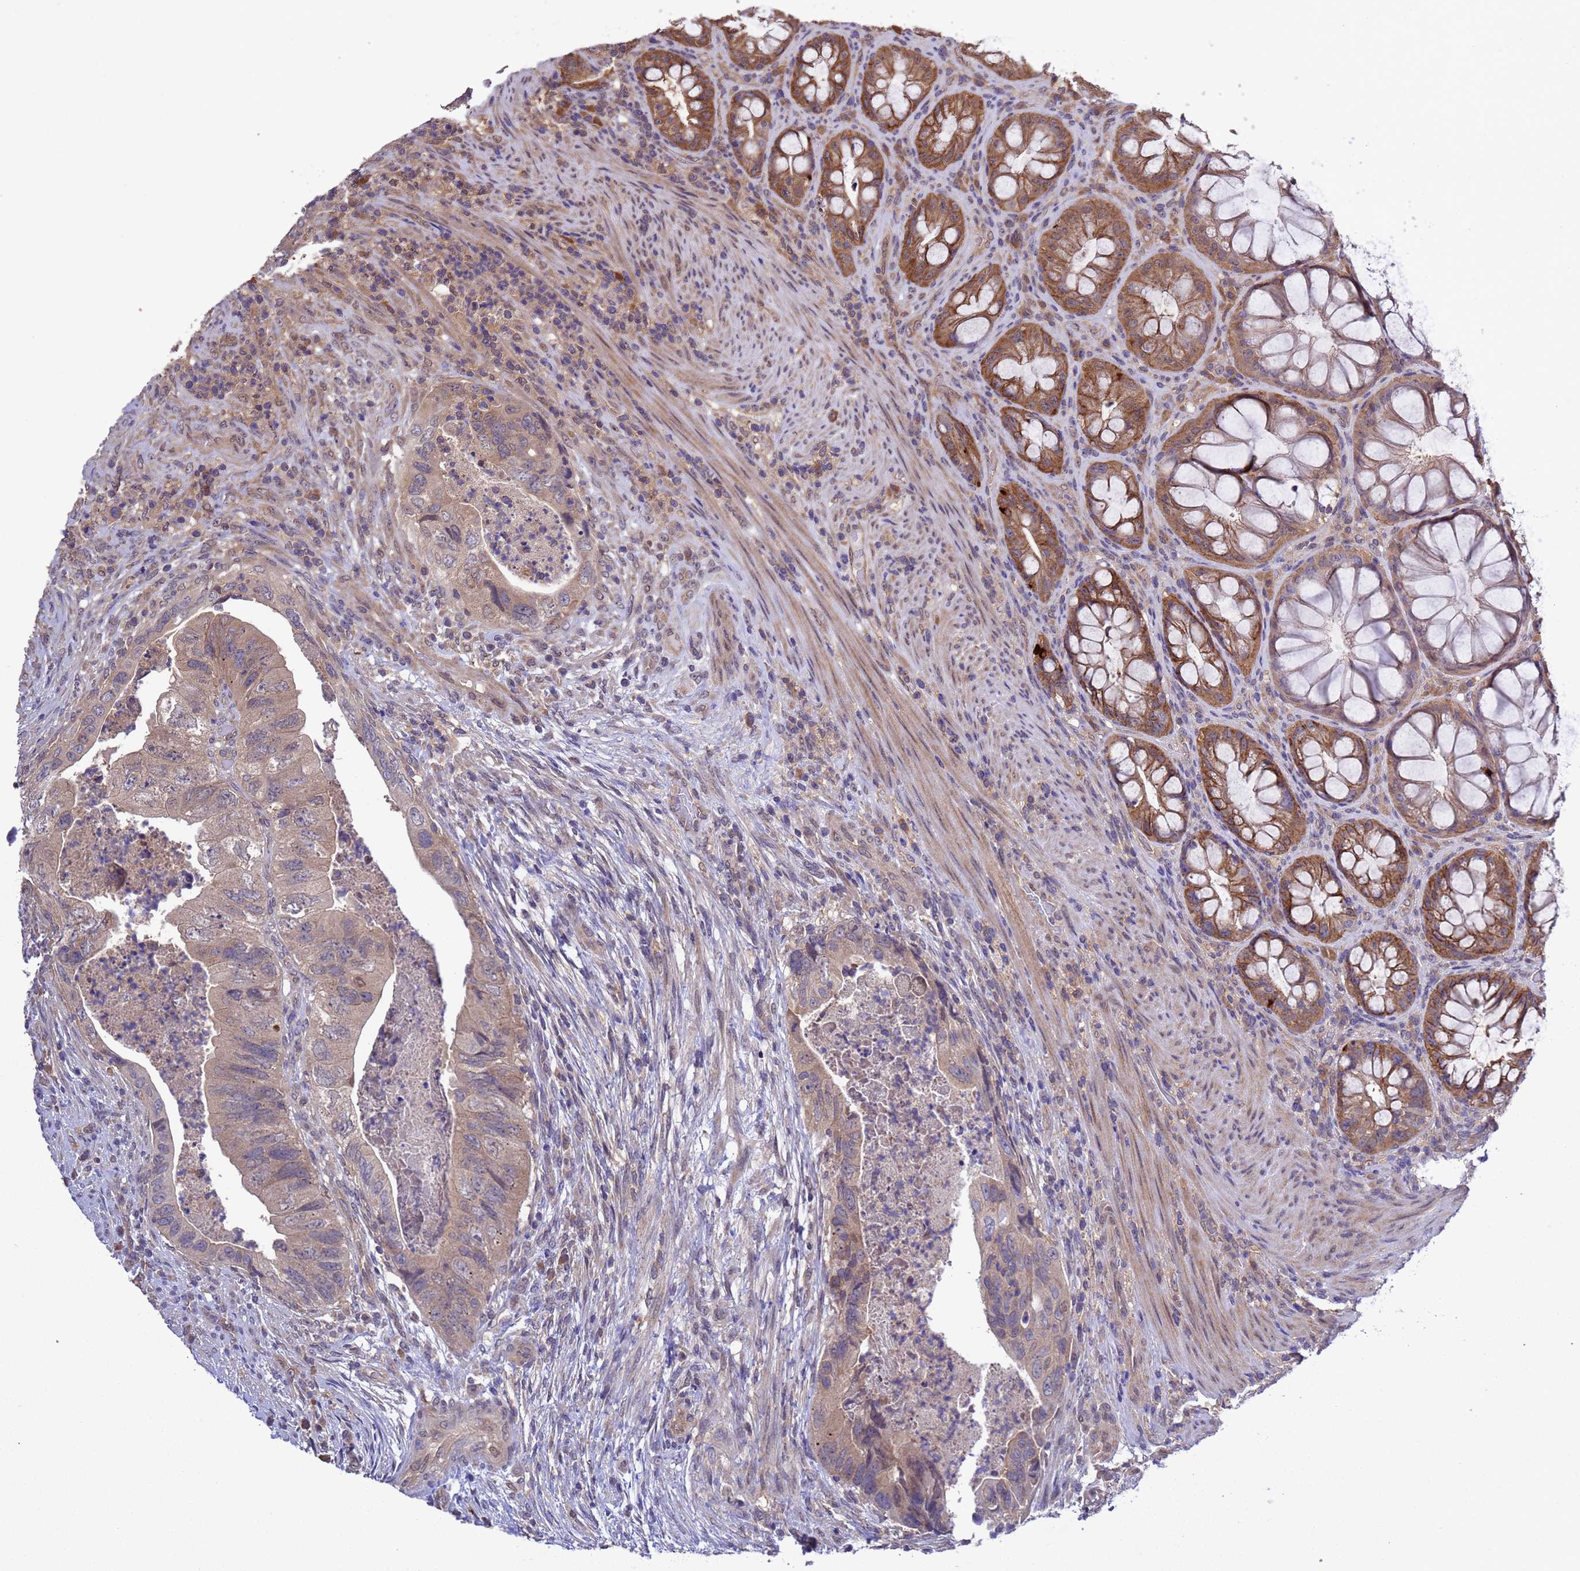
{"staining": {"intensity": "weak", "quantity": ">75%", "location": "cytoplasmic/membranous"}, "tissue": "colorectal cancer", "cell_type": "Tumor cells", "image_type": "cancer", "snomed": [{"axis": "morphology", "description": "Adenocarcinoma, NOS"}, {"axis": "topography", "description": "Rectum"}], "caption": "Immunohistochemical staining of colorectal cancer (adenocarcinoma) exhibits weak cytoplasmic/membranous protein positivity in approximately >75% of tumor cells. (DAB = brown stain, brightfield microscopy at high magnification).", "gene": "ZFP69B", "patient": {"sex": "male", "age": 63}}